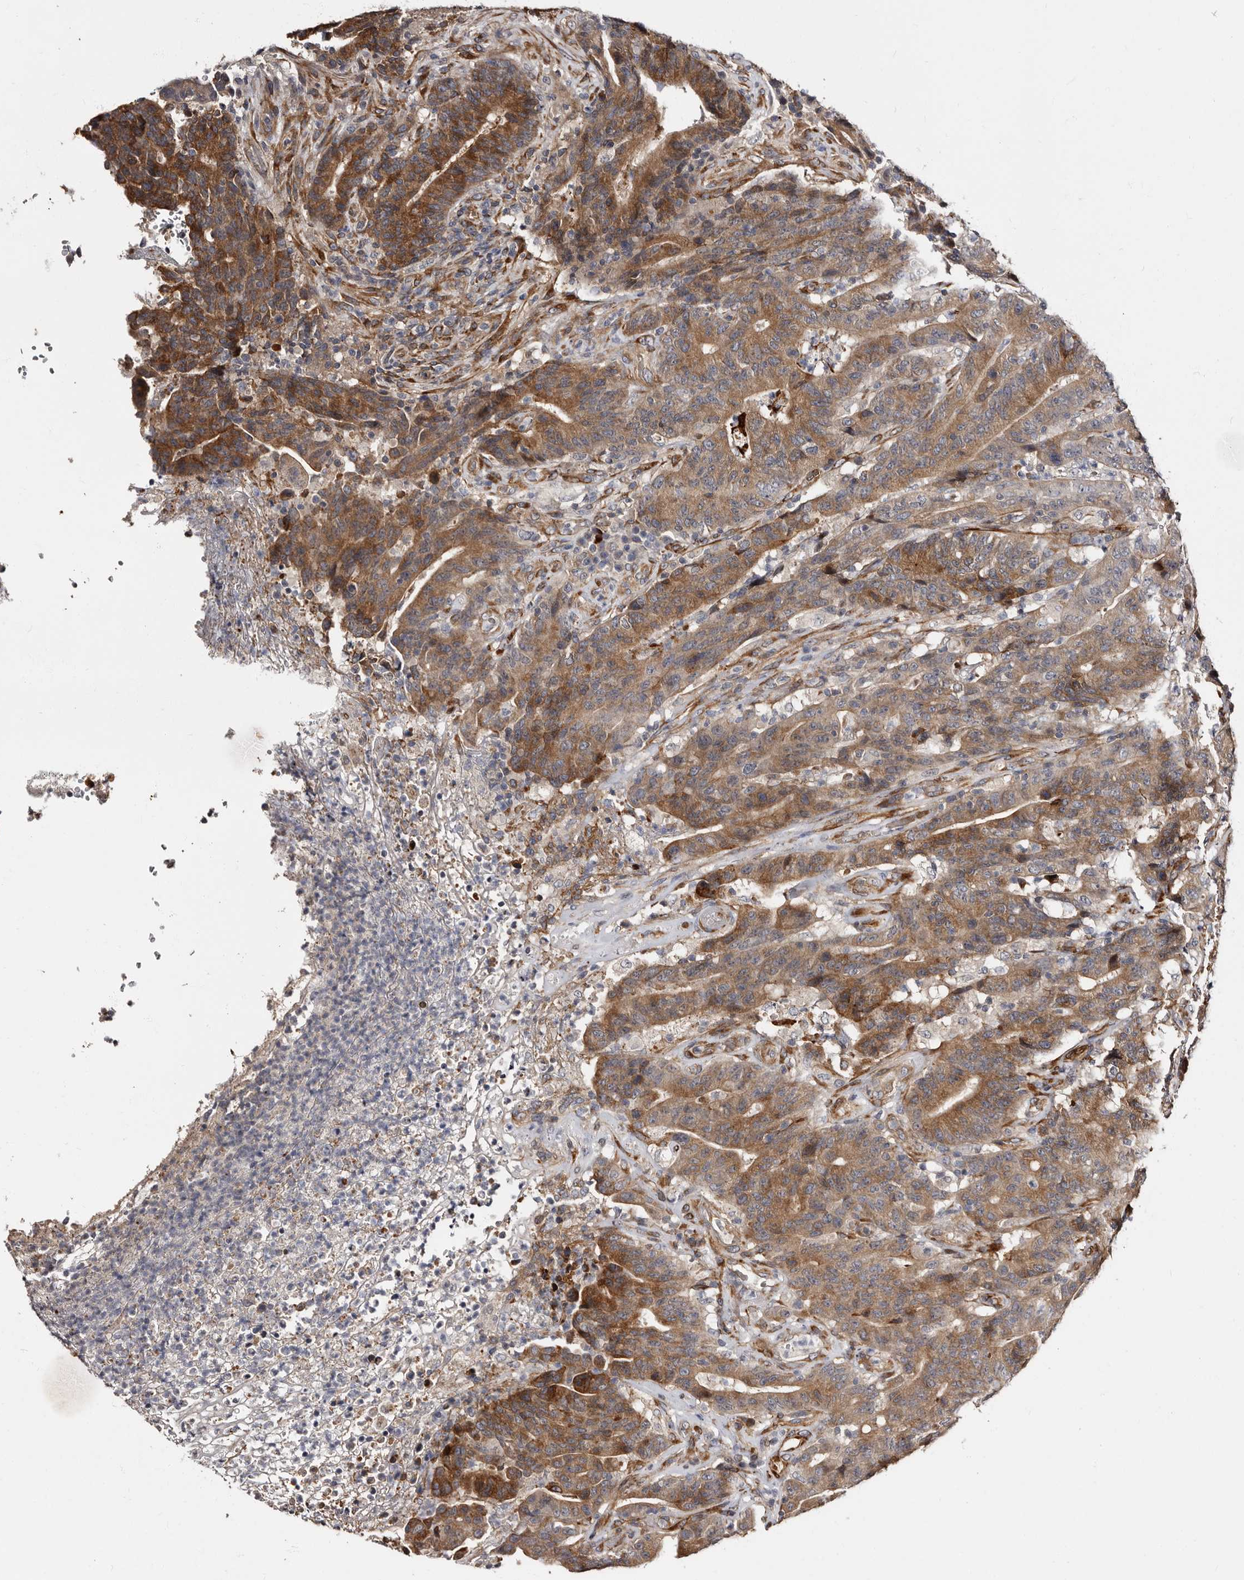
{"staining": {"intensity": "moderate", "quantity": ">75%", "location": "cytoplasmic/membranous"}, "tissue": "colorectal cancer", "cell_type": "Tumor cells", "image_type": "cancer", "snomed": [{"axis": "morphology", "description": "Normal tissue, NOS"}, {"axis": "morphology", "description": "Adenocarcinoma, NOS"}, {"axis": "topography", "description": "Colon"}], "caption": "Immunohistochemistry (IHC) (DAB) staining of human colorectal adenocarcinoma shows moderate cytoplasmic/membranous protein positivity in about >75% of tumor cells. (Brightfield microscopy of DAB IHC at high magnification).", "gene": "TBC1D22B", "patient": {"sex": "female", "age": 75}}